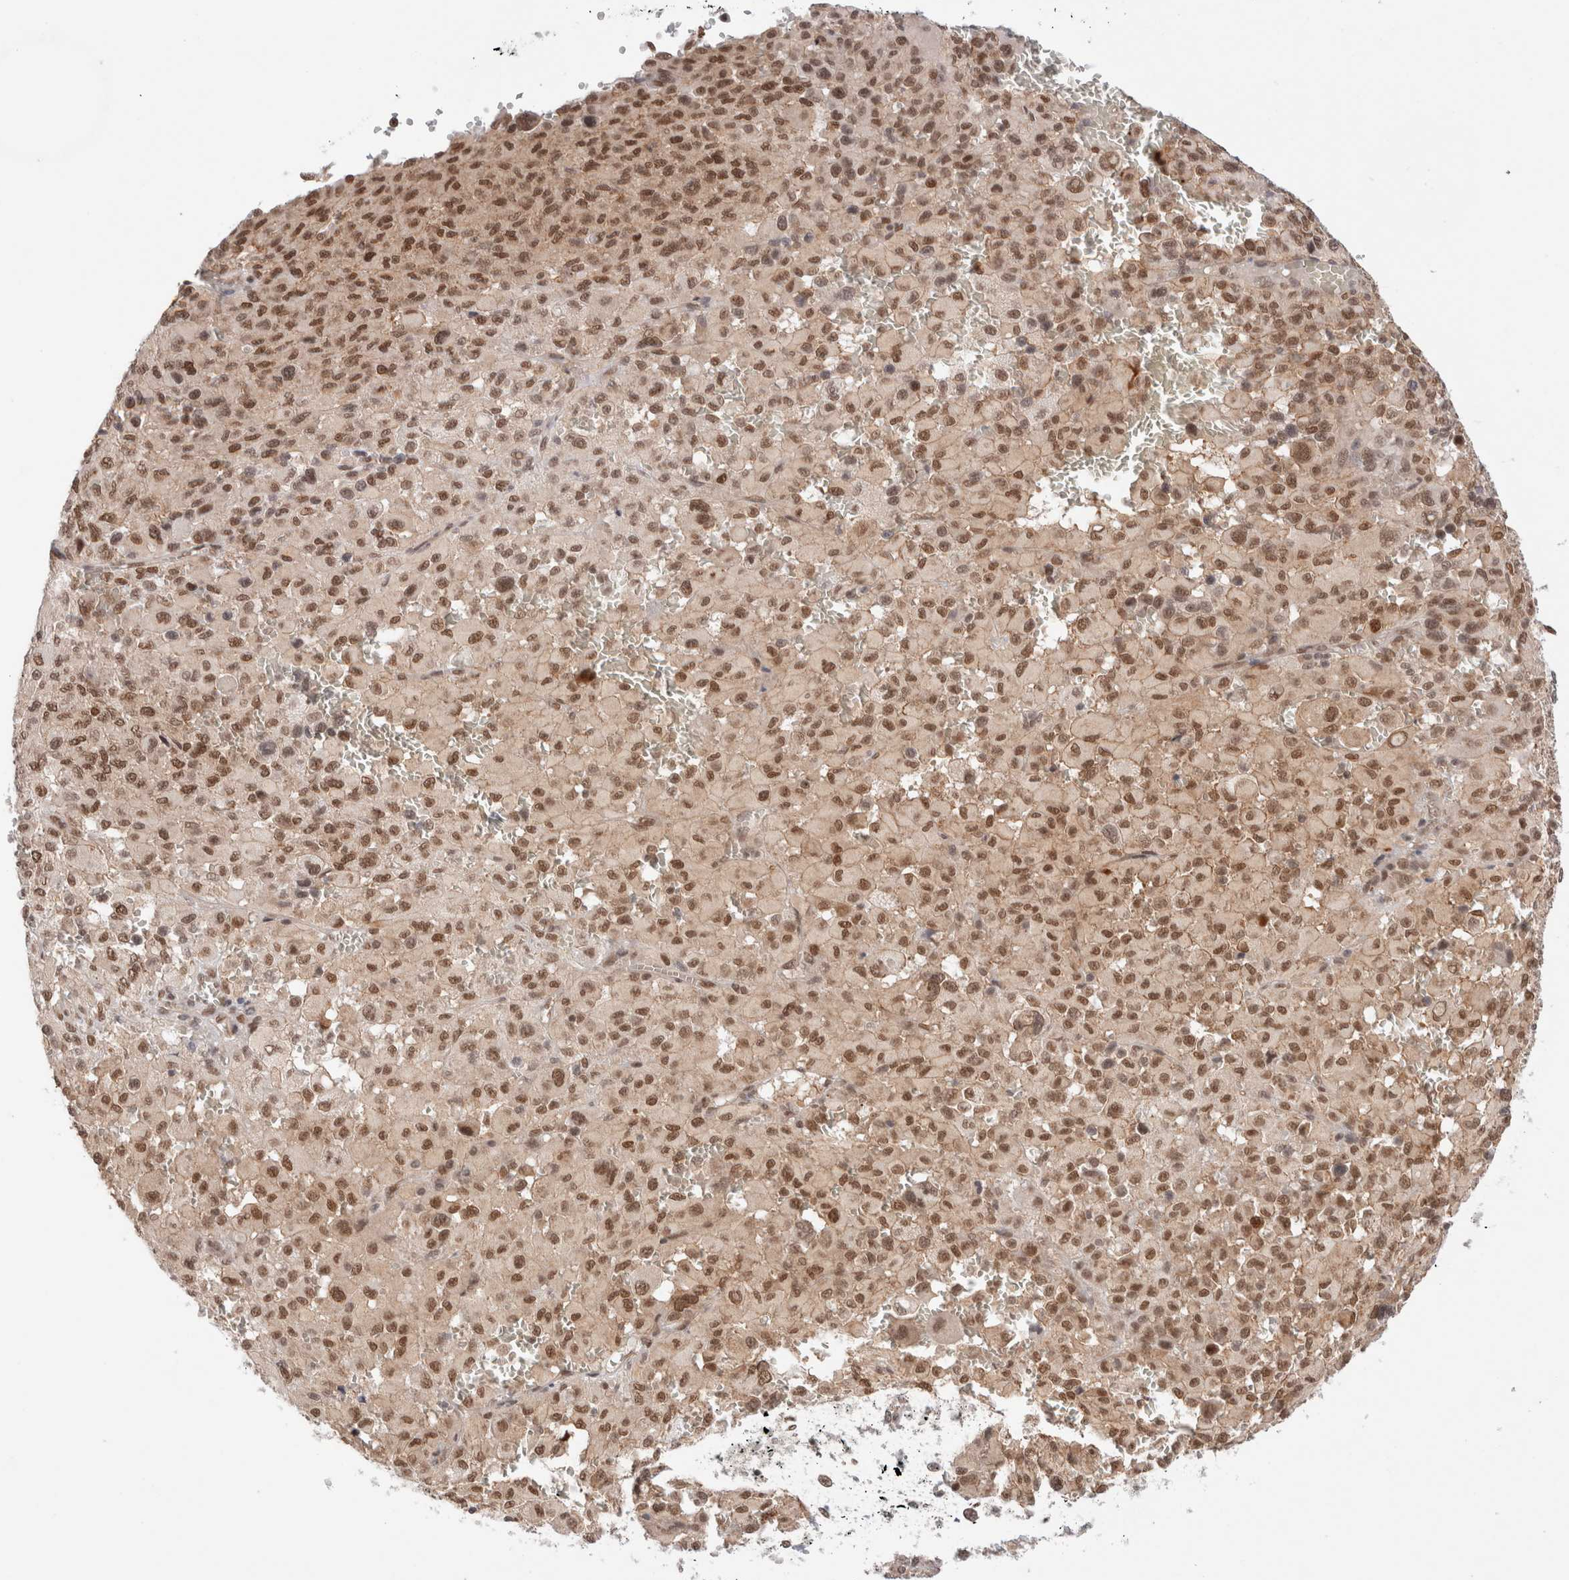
{"staining": {"intensity": "moderate", "quantity": ">75%", "location": "nuclear"}, "tissue": "melanoma", "cell_type": "Tumor cells", "image_type": "cancer", "snomed": [{"axis": "morphology", "description": "Malignant melanoma, Metastatic site"}, {"axis": "topography", "description": "Skin"}], "caption": "Immunohistochemical staining of human malignant melanoma (metastatic site) displays moderate nuclear protein positivity in about >75% of tumor cells. (brown staining indicates protein expression, while blue staining denotes nuclei).", "gene": "GATAD2A", "patient": {"sex": "female", "age": 74}}